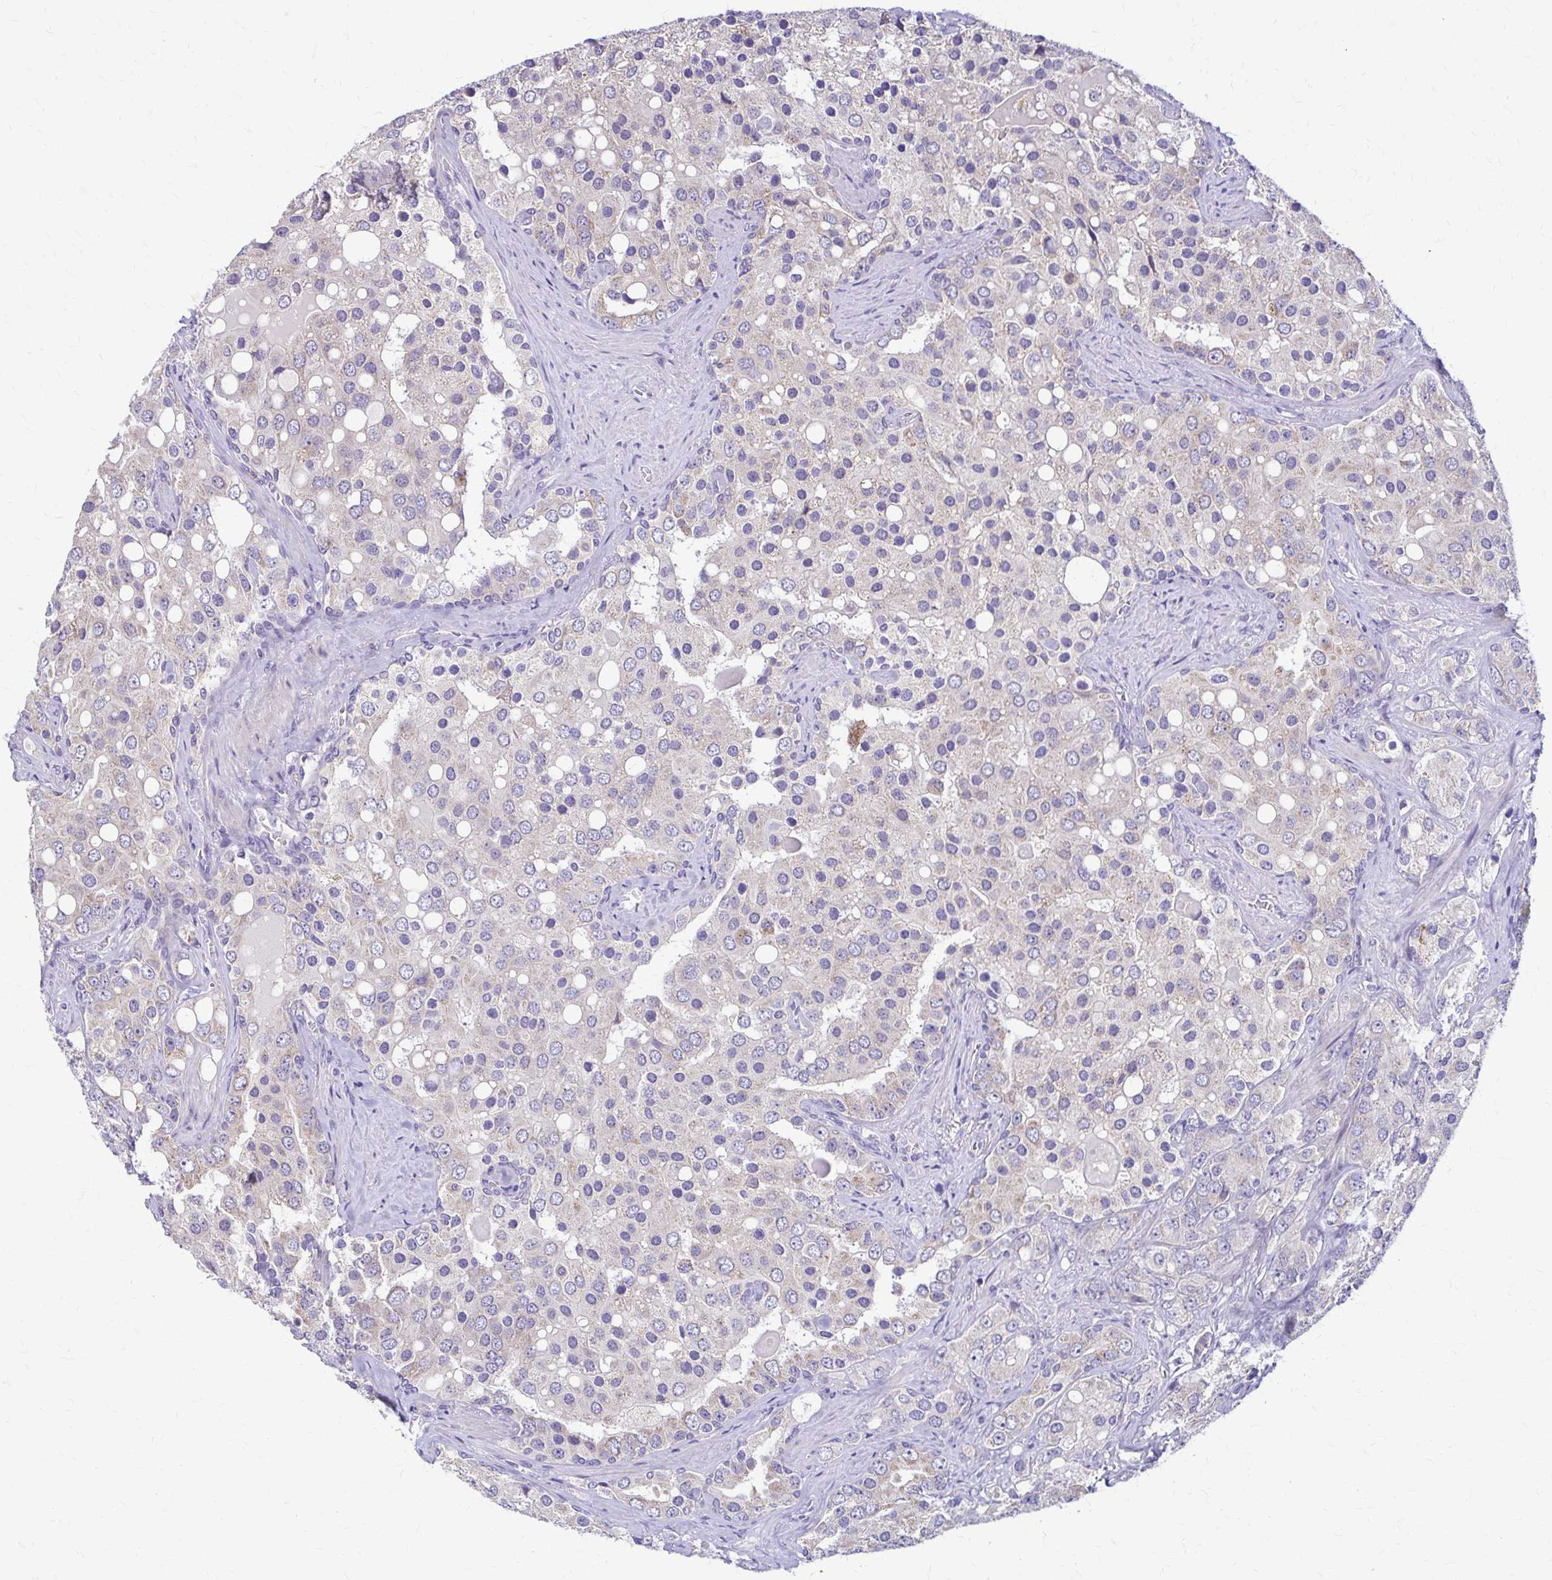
{"staining": {"intensity": "negative", "quantity": "none", "location": "none"}, "tissue": "prostate cancer", "cell_type": "Tumor cells", "image_type": "cancer", "snomed": [{"axis": "morphology", "description": "Adenocarcinoma, High grade"}, {"axis": "topography", "description": "Prostate"}], "caption": "IHC photomicrograph of neoplastic tissue: human adenocarcinoma (high-grade) (prostate) stained with DAB (3,3'-diaminobenzidine) displays no significant protein expression in tumor cells.", "gene": "SAMD13", "patient": {"sex": "male", "age": 67}}